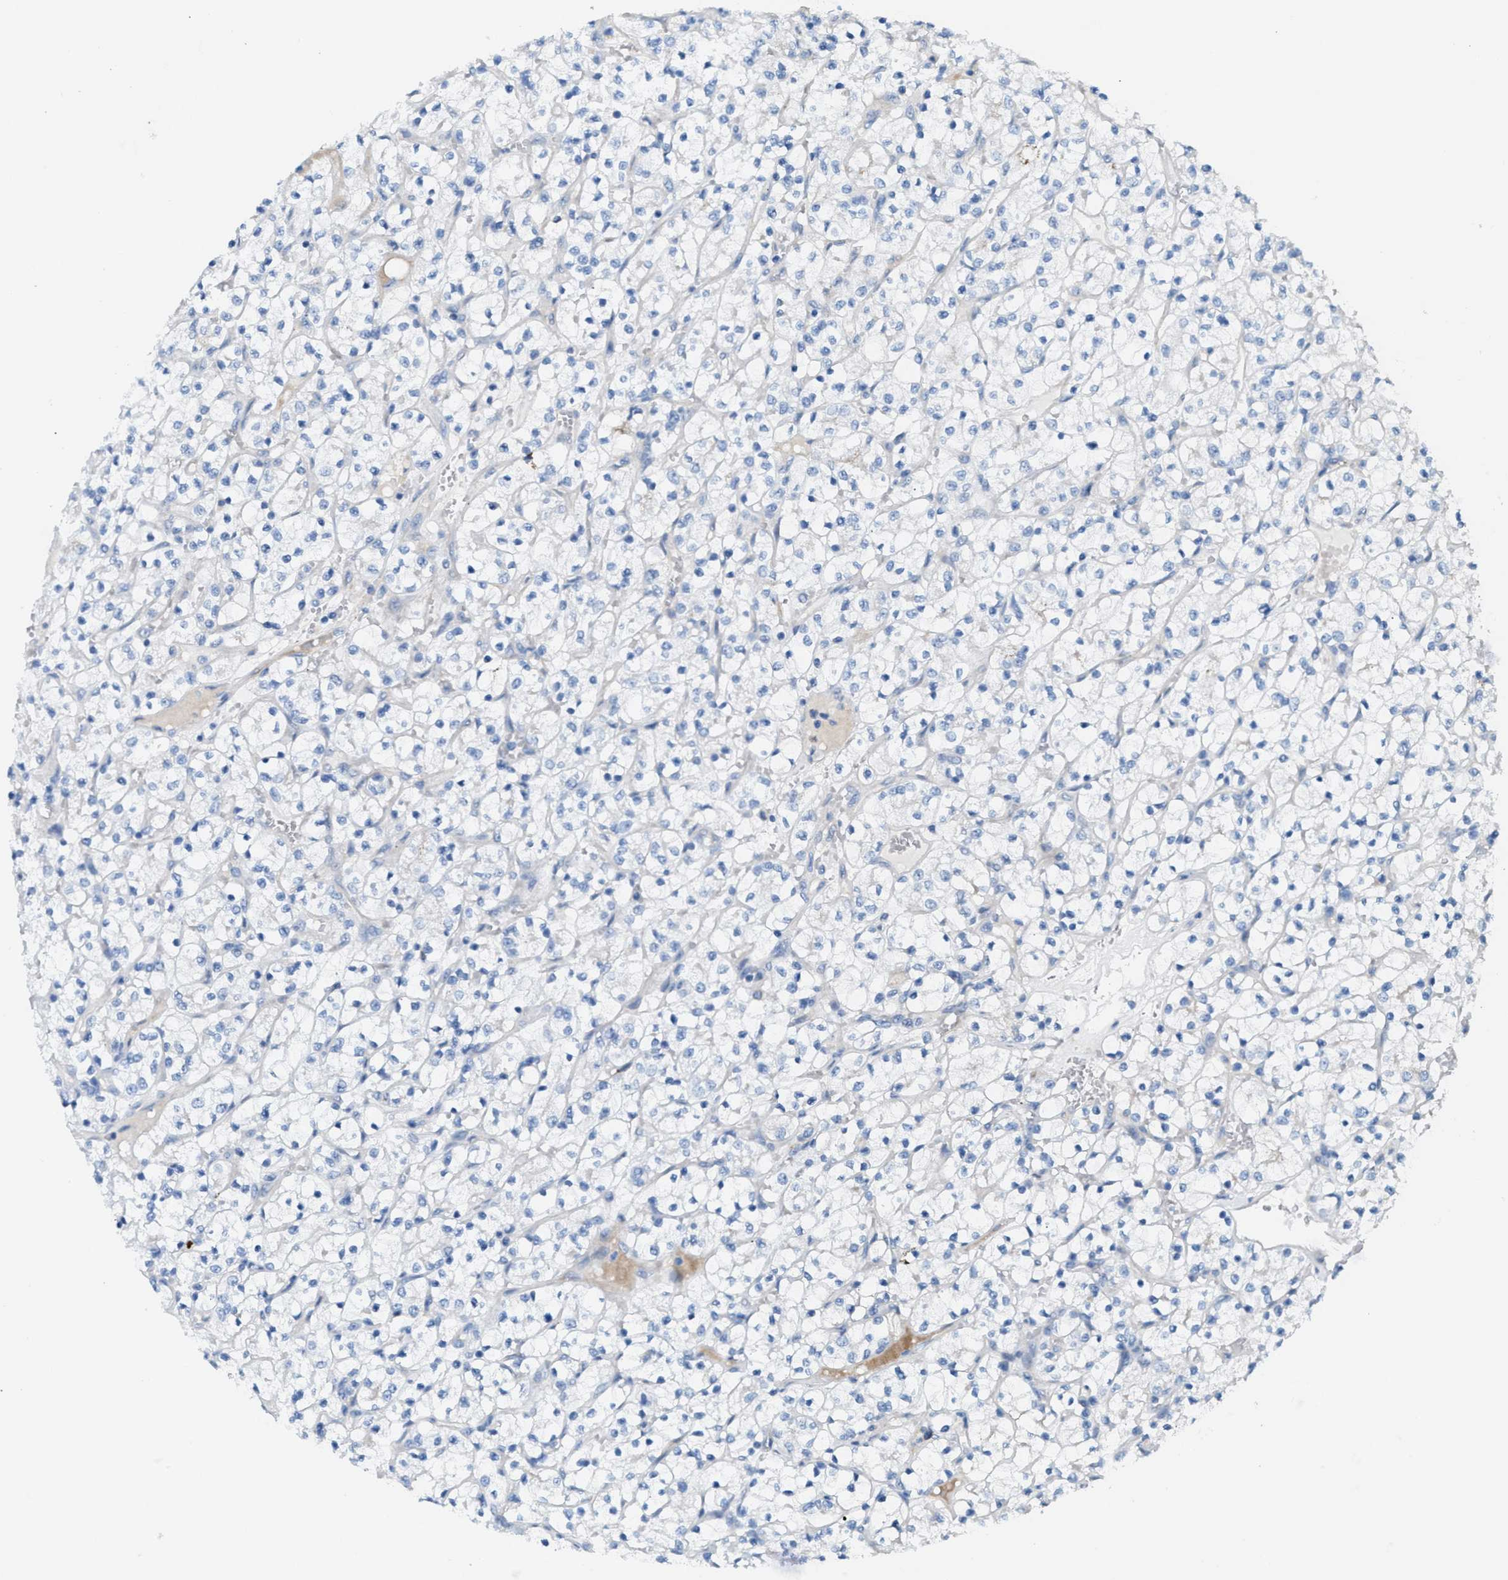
{"staining": {"intensity": "negative", "quantity": "none", "location": "none"}, "tissue": "renal cancer", "cell_type": "Tumor cells", "image_type": "cancer", "snomed": [{"axis": "morphology", "description": "Adenocarcinoma, NOS"}, {"axis": "topography", "description": "Kidney"}], "caption": "Immunohistochemical staining of human renal cancer demonstrates no significant expression in tumor cells. (Immunohistochemistry, brightfield microscopy, high magnification).", "gene": "MPP3", "patient": {"sex": "female", "age": 69}}